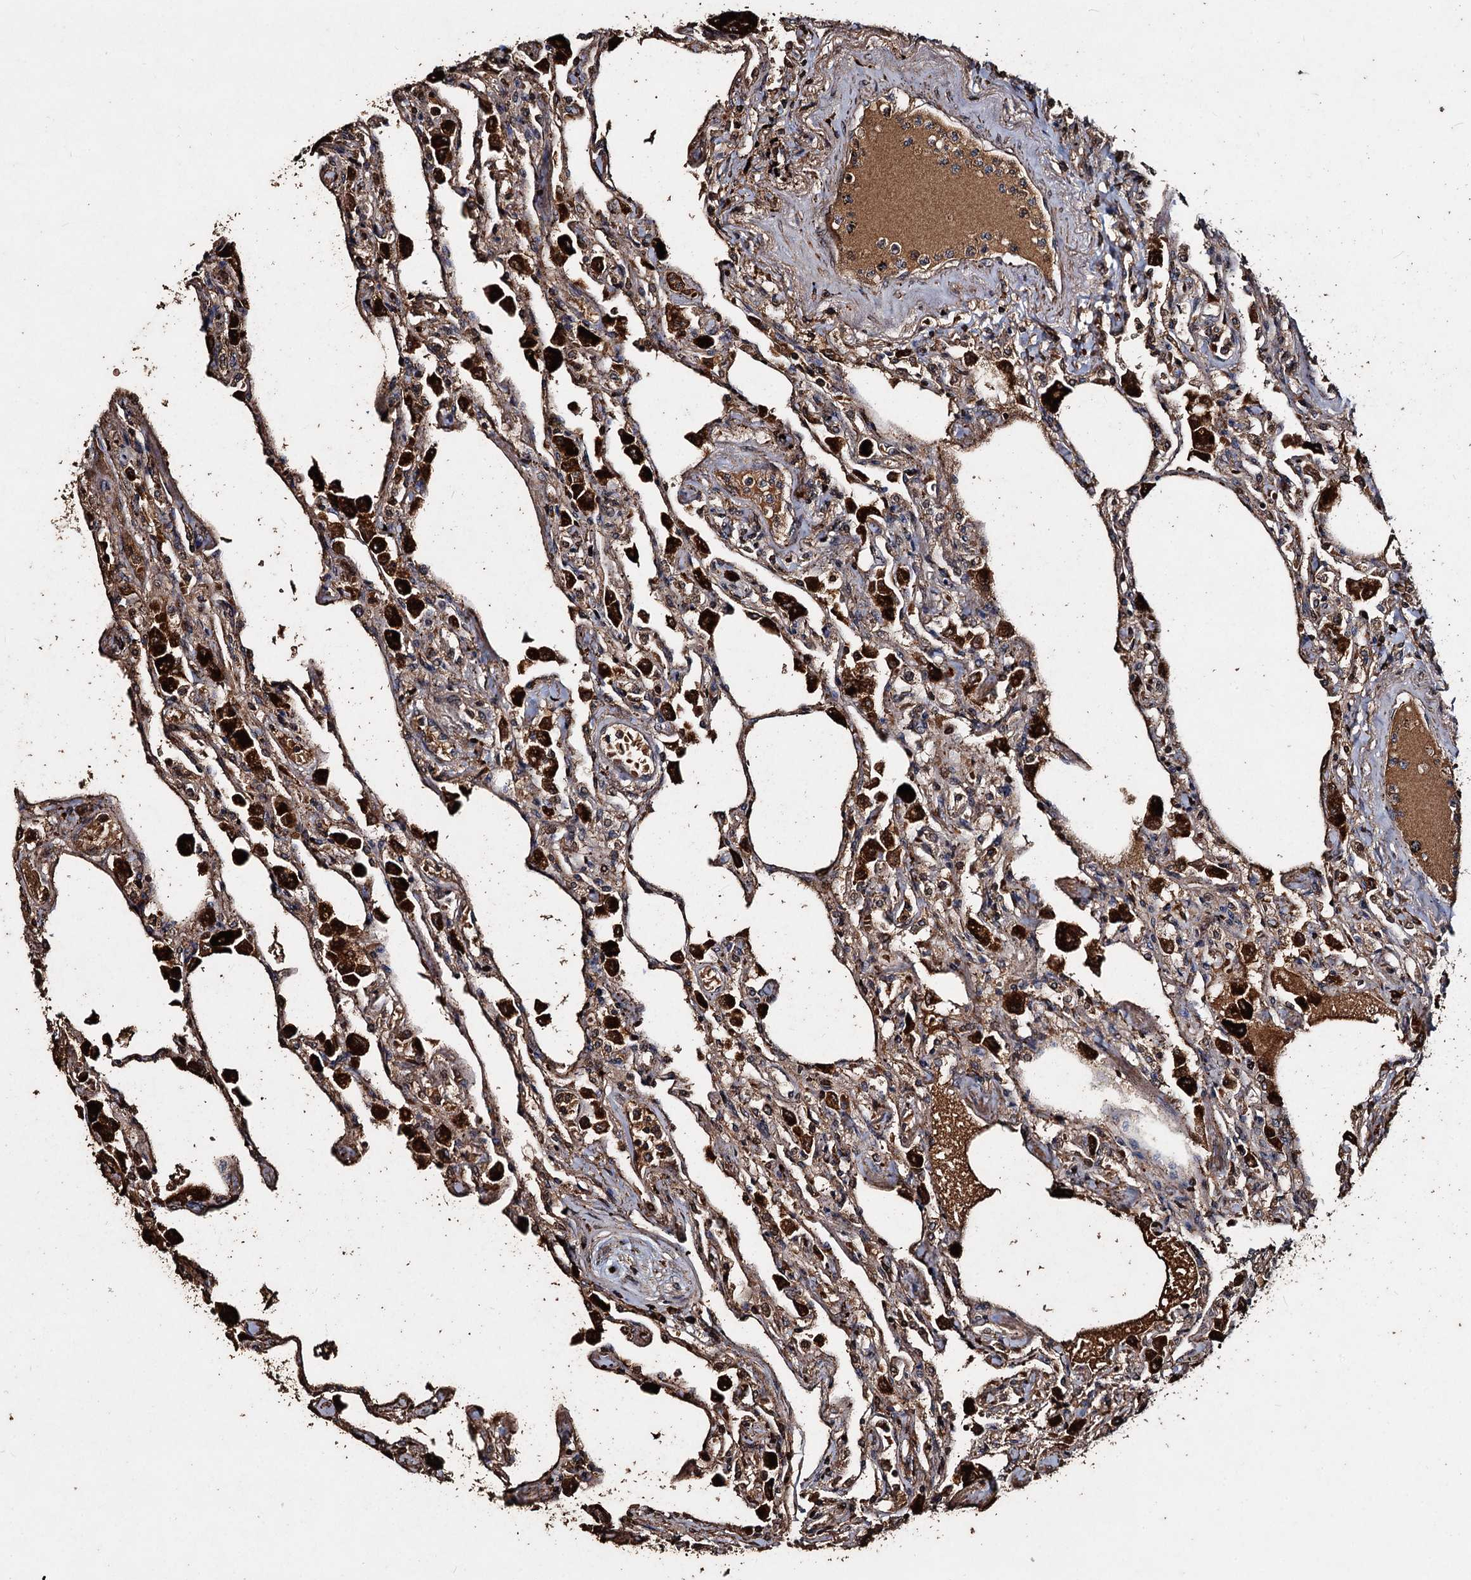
{"staining": {"intensity": "moderate", "quantity": ">75%", "location": "cytoplasmic/membranous"}, "tissue": "lung", "cell_type": "Alveolar cells", "image_type": "normal", "snomed": [{"axis": "morphology", "description": "Normal tissue, NOS"}, {"axis": "topography", "description": "Bronchus"}, {"axis": "topography", "description": "Lung"}], "caption": "Protein staining of benign lung displays moderate cytoplasmic/membranous staining in approximately >75% of alveolar cells. (DAB IHC with brightfield microscopy, high magnification).", "gene": "NOTCH2NLA", "patient": {"sex": "female", "age": 49}}